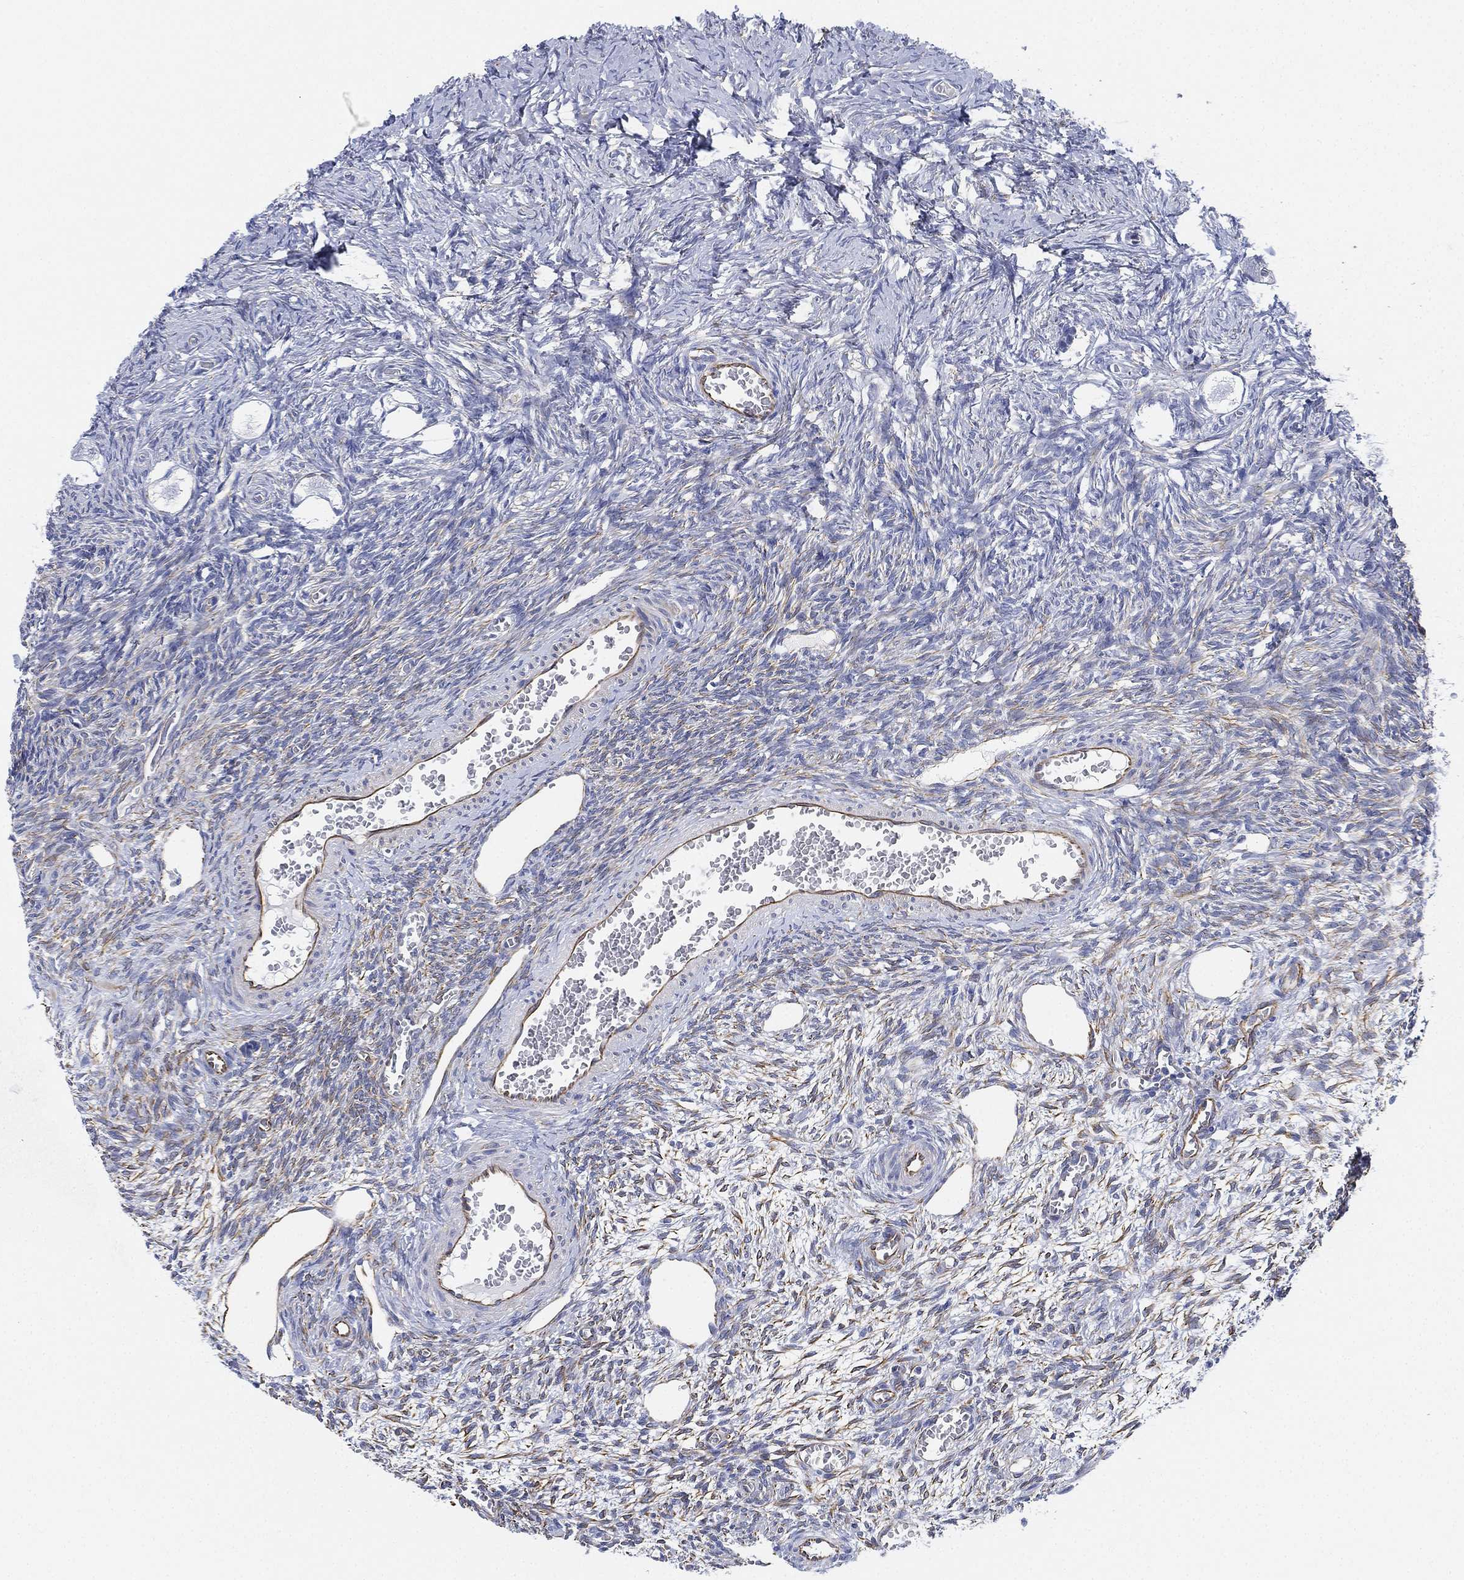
{"staining": {"intensity": "negative", "quantity": "none", "location": "none"}, "tissue": "ovary", "cell_type": "Ovarian stroma cells", "image_type": "normal", "snomed": [{"axis": "morphology", "description": "Normal tissue, NOS"}, {"axis": "topography", "description": "Ovary"}], "caption": "IHC image of unremarkable ovary: ovary stained with DAB exhibits no significant protein positivity in ovarian stroma cells.", "gene": "PSKH2", "patient": {"sex": "female", "age": 27}}